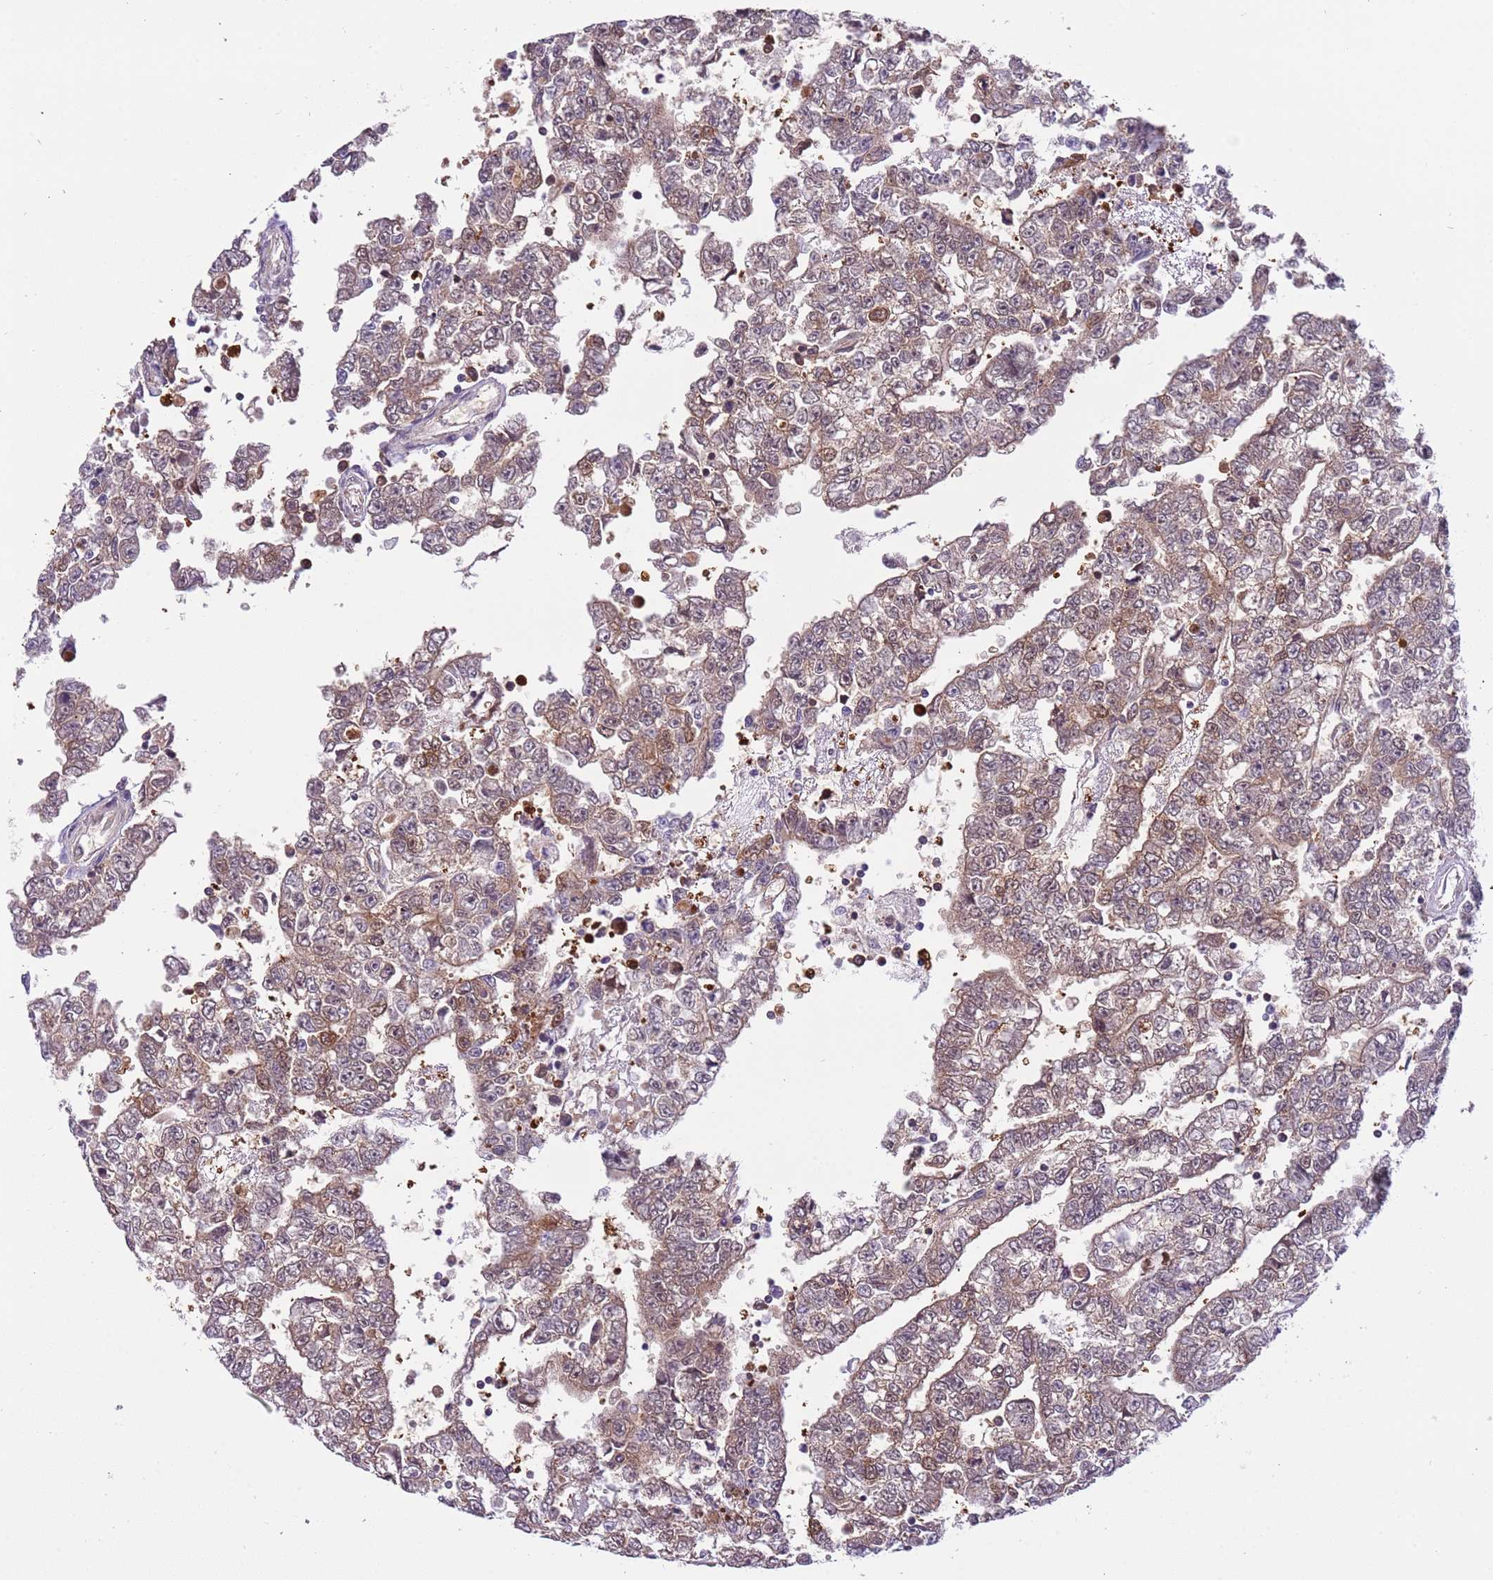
{"staining": {"intensity": "strong", "quantity": "25%-75%", "location": "cytoplasmic/membranous"}, "tissue": "testis cancer", "cell_type": "Tumor cells", "image_type": "cancer", "snomed": [{"axis": "morphology", "description": "Carcinoma, Embryonal, NOS"}, {"axis": "topography", "description": "Testis"}], "caption": "Strong cytoplasmic/membranous protein expression is present in about 25%-75% of tumor cells in testis embryonal carcinoma.", "gene": "STIP1", "patient": {"sex": "male", "age": 25}}